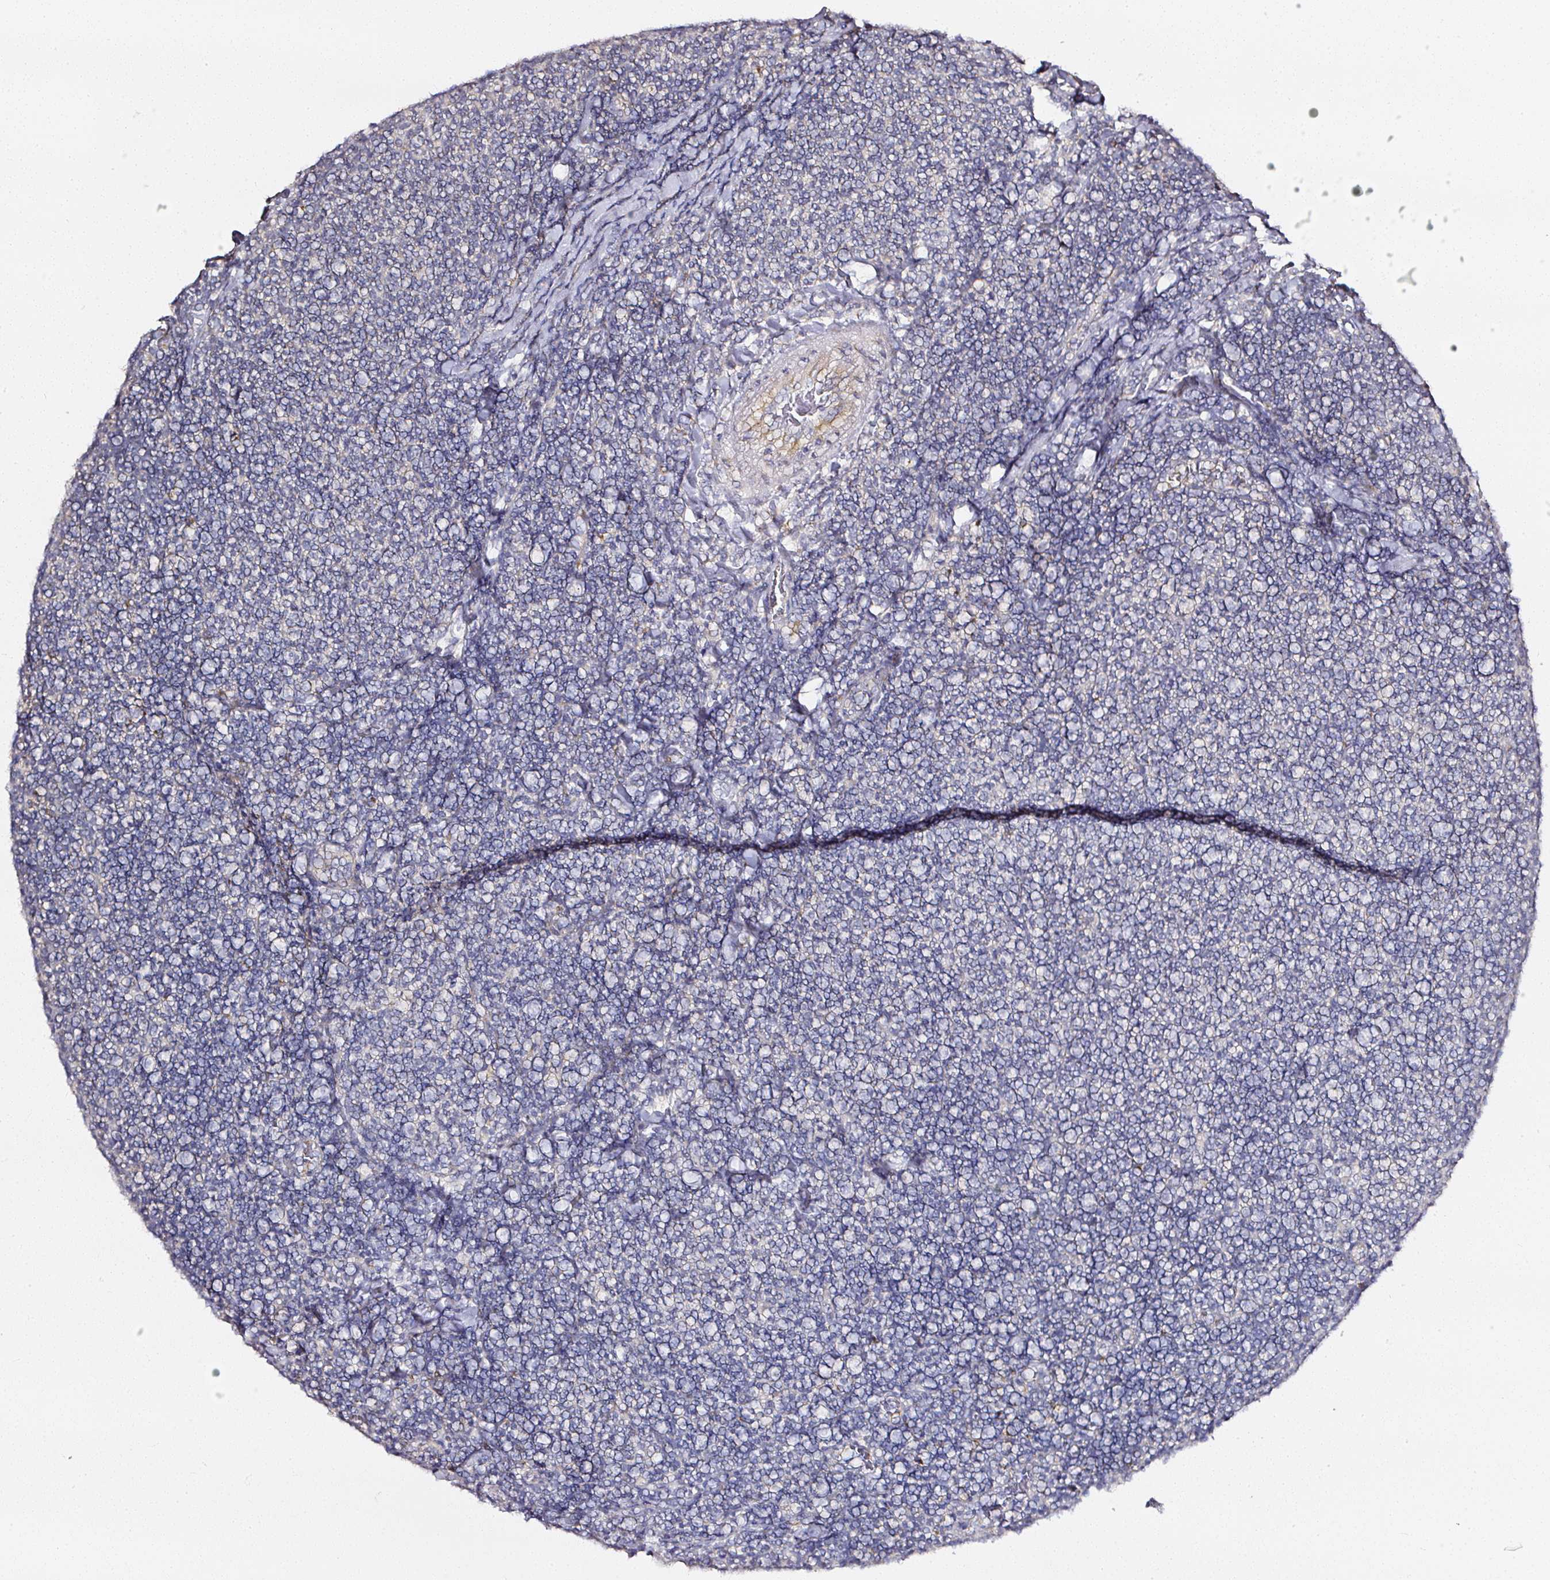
{"staining": {"intensity": "negative", "quantity": "none", "location": "none"}, "tissue": "lymphoma", "cell_type": "Tumor cells", "image_type": "cancer", "snomed": [{"axis": "morphology", "description": "Malignant lymphoma, non-Hodgkin's type, Low grade"}, {"axis": "topography", "description": "Lymph node"}], "caption": "Human malignant lymphoma, non-Hodgkin's type (low-grade) stained for a protein using IHC shows no staining in tumor cells.", "gene": "NTRK1", "patient": {"sex": "male", "age": 52}}